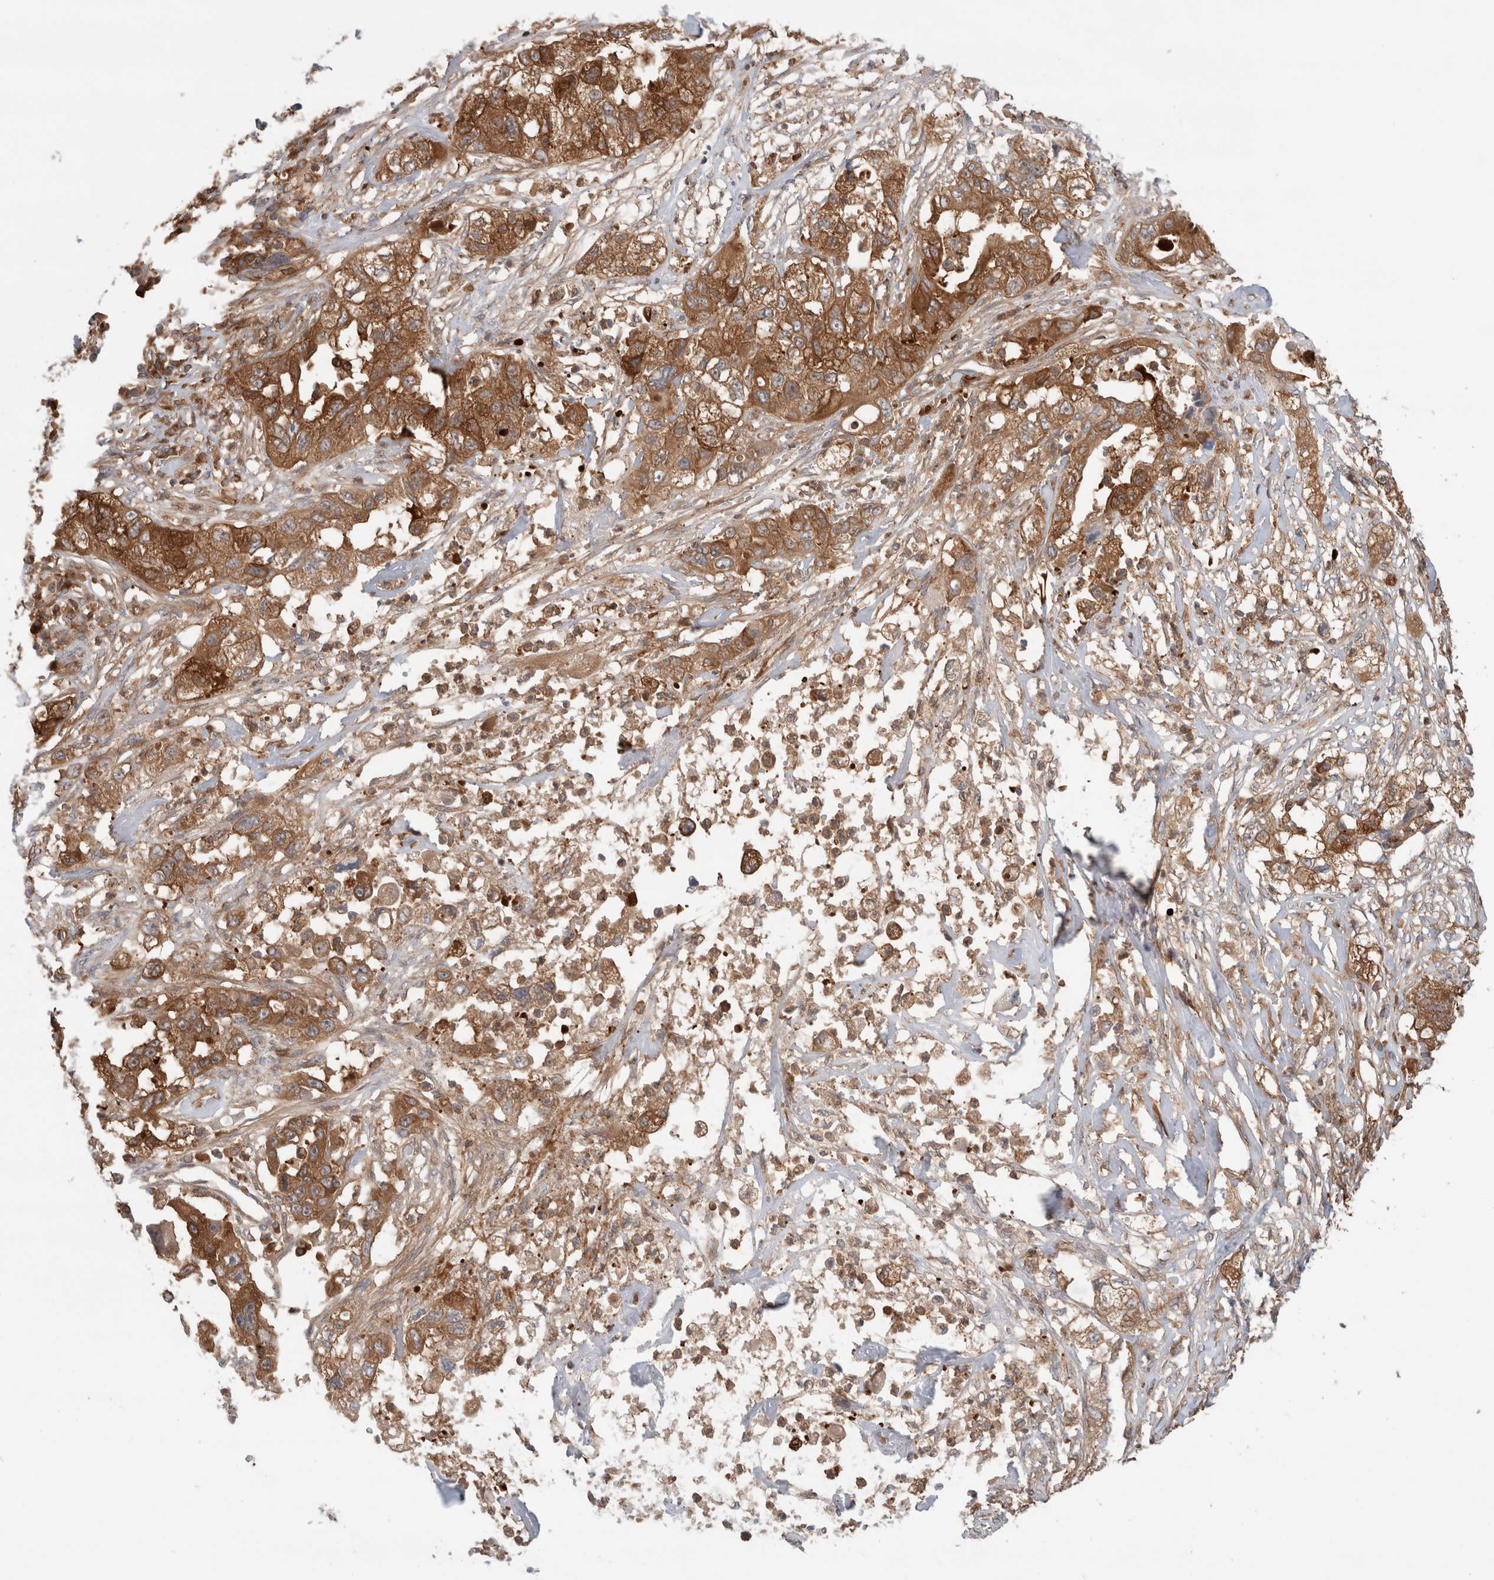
{"staining": {"intensity": "strong", "quantity": ">75%", "location": "cytoplasmic/membranous"}, "tissue": "pancreatic cancer", "cell_type": "Tumor cells", "image_type": "cancer", "snomed": [{"axis": "morphology", "description": "Adenocarcinoma, NOS"}, {"axis": "topography", "description": "Pancreas"}], "caption": "High-magnification brightfield microscopy of pancreatic cancer (adenocarcinoma) stained with DAB (brown) and counterstained with hematoxylin (blue). tumor cells exhibit strong cytoplasmic/membranous staining is seen in approximately>75% of cells.", "gene": "KLHL14", "patient": {"sex": "female", "age": 78}}